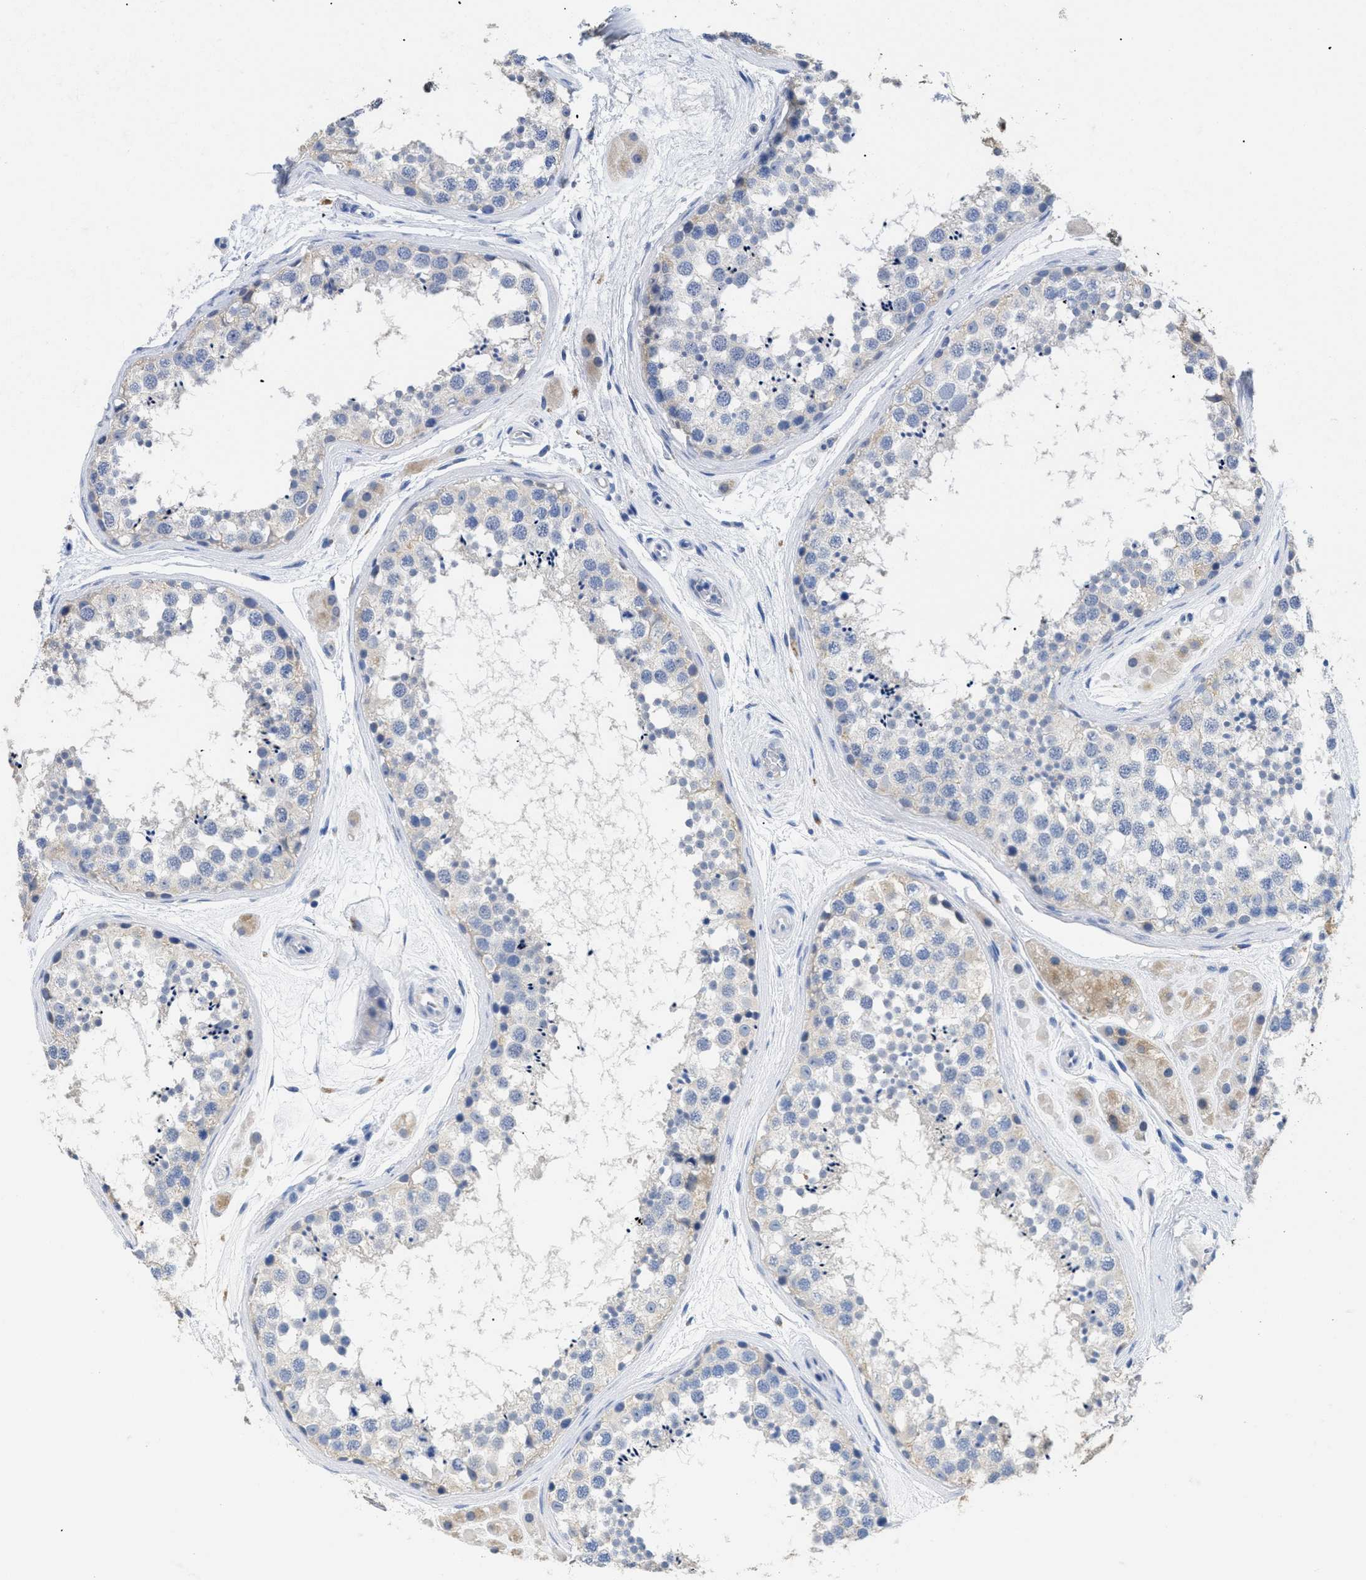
{"staining": {"intensity": "negative", "quantity": "none", "location": "none"}, "tissue": "testis", "cell_type": "Cells in seminiferous ducts", "image_type": "normal", "snomed": [{"axis": "morphology", "description": "Normal tissue, NOS"}, {"axis": "topography", "description": "Testis"}], "caption": "The image shows no staining of cells in seminiferous ducts in normal testis. (IHC, brightfield microscopy, high magnification).", "gene": "APOBEC2", "patient": {"sex": "male", "age": 56}}